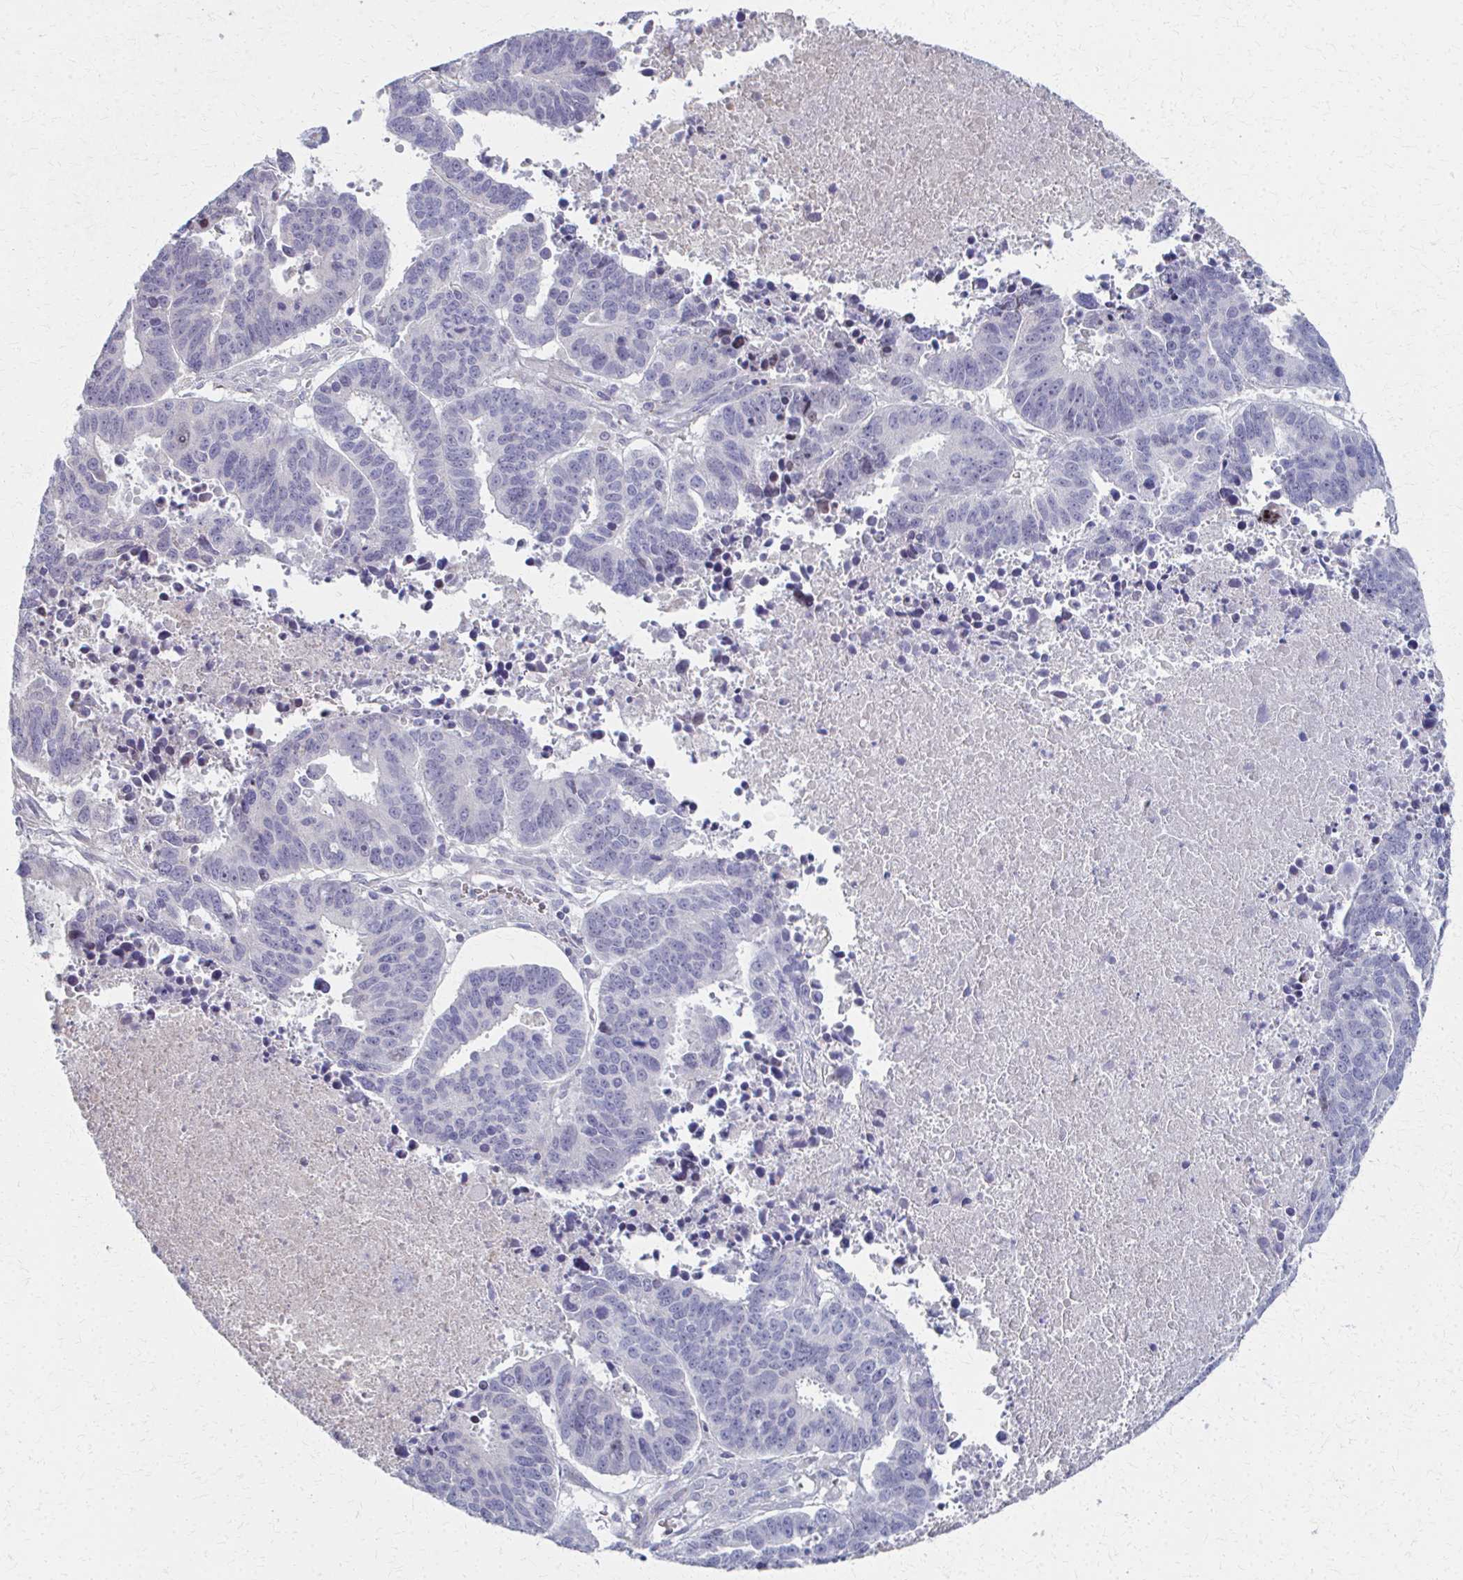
{"staining": {"intensity": "negative", "quantity": "none", "location": "none"}, "tissue": "colorectal cancer", "cell_type": "Tumor cells", "image_type": "cancer", "snomed": [{"axis": "morphology", "description": "Adenocarcinoma, NOS"}, {"axis": "topography", "description": "Colon"}], "caption": "Micrograph shows no protein staining in tumor cells of colorectal cancer tissue.", "gene": "MS4A2", "patient": {"sex": "female", "age": 86}}